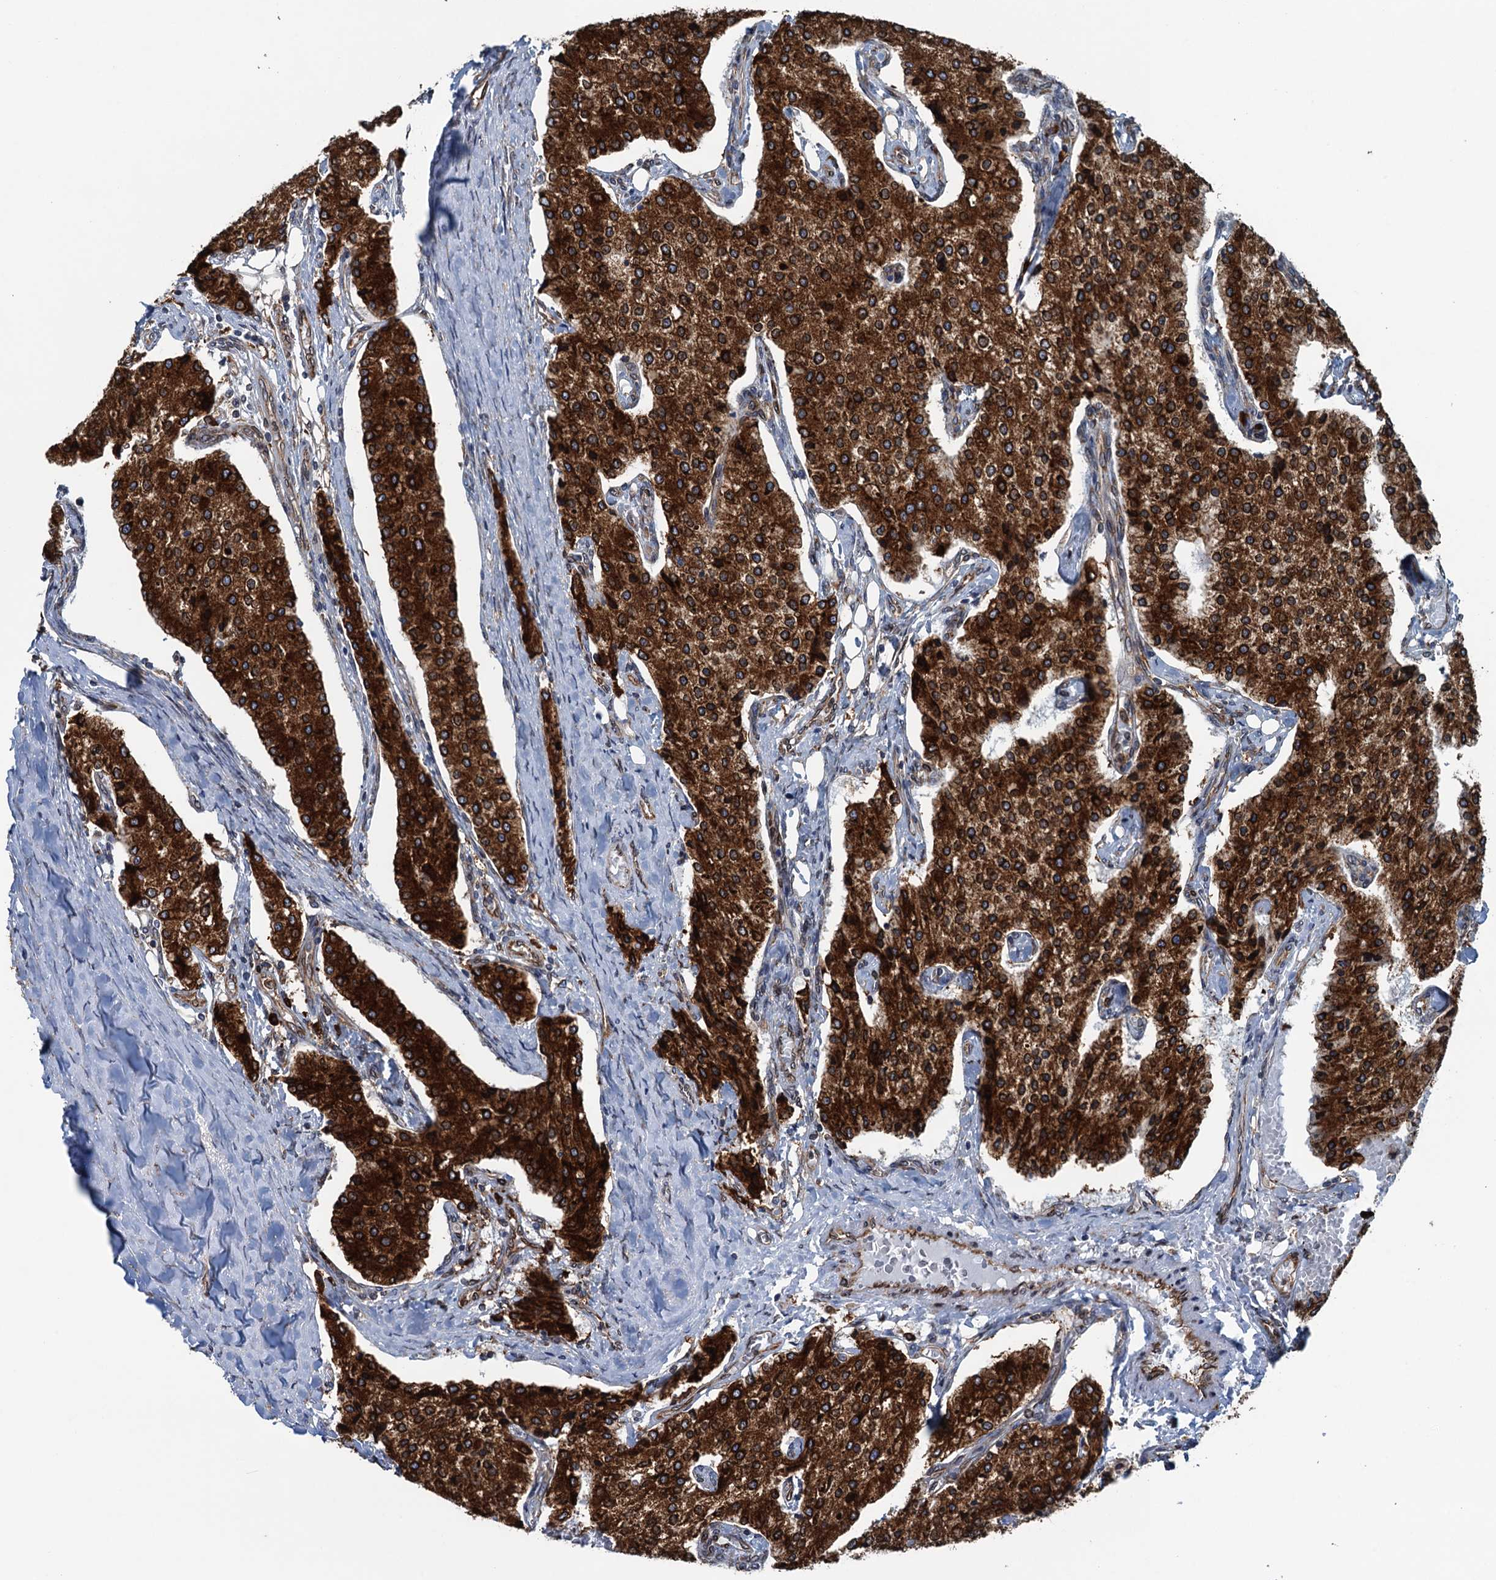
{"staining": {"intensity": "strong", "quantity": ">75%", "location": "cytoplasmic/membranous"}, "tissue": "carcinoid", "cell_type": "Tumor cells", "image_type": "cancer", "snomed": [{"axis": "morphology", "description": "Carcinoid, malignant, NOS"}, {"axis": "topography", "description": "Colon"}], "caption": "Protein staining exhibits strong cytoplasmic/membranous positivity in about >75% of tumor cells in carcinoid. The staining was performed using DAB (3,3'-diaminobenzidine) to visualize the protein expression in brown, while the nuclei were stained in blue with hematoxylin (Magnification: 20x).", "gene": "TMEM205", "patient": {"sex": "female", "age": 52}}